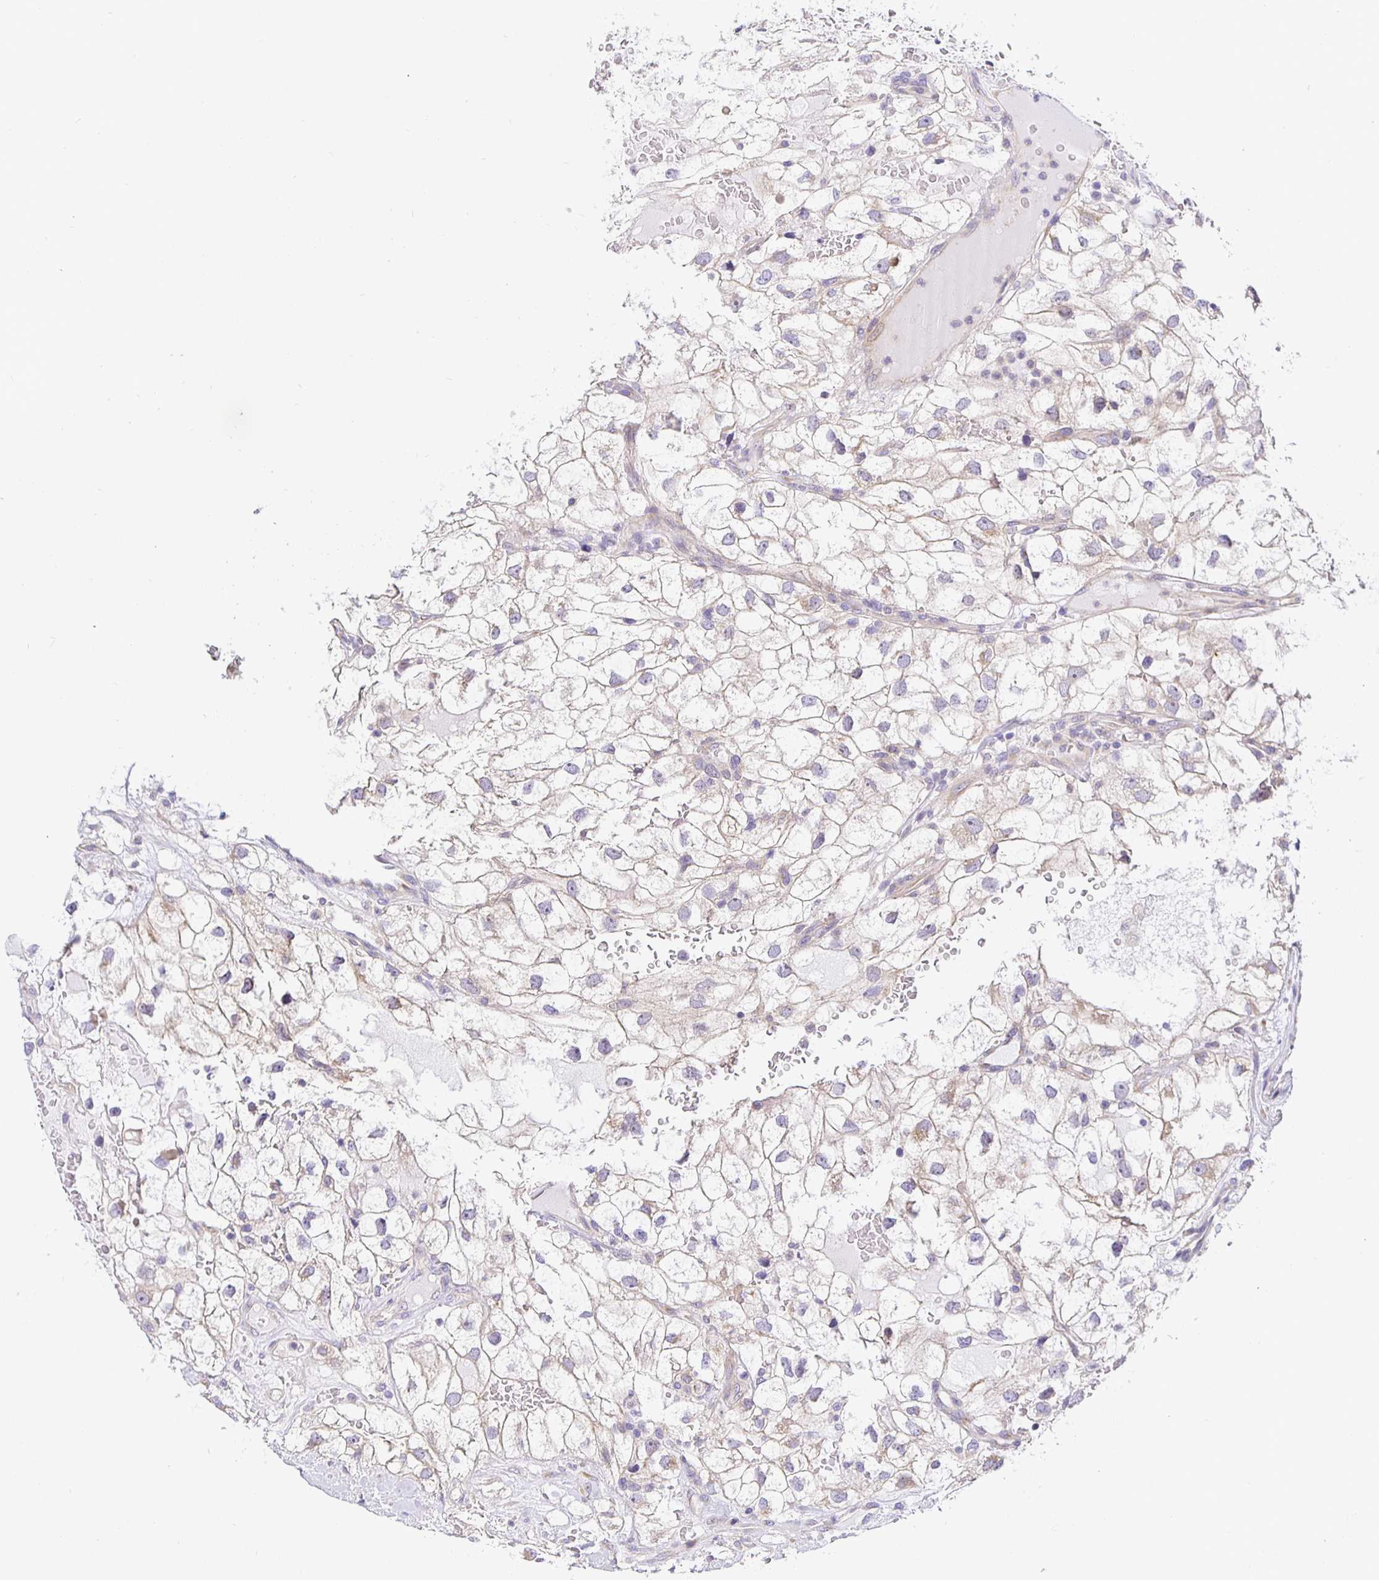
{"staining": {"intensity": "weak", "quantity": "<25%", "location": "cytoplasmic/membranous"}, "tissue": "renal cancer", "cell_type": "Tumor cells", "image_type": "cancer", "snomed": [{"axis": "morphology", "description": "Adenocarcinoma, NOS"}, {"axis": "topography", "description": "Kidney"}], "caption": "The micrograph exhibits no staining of tumor cells in renal cancer.", "gene": "OPALIN", "patient": {"sex": "male", "age": 59}}